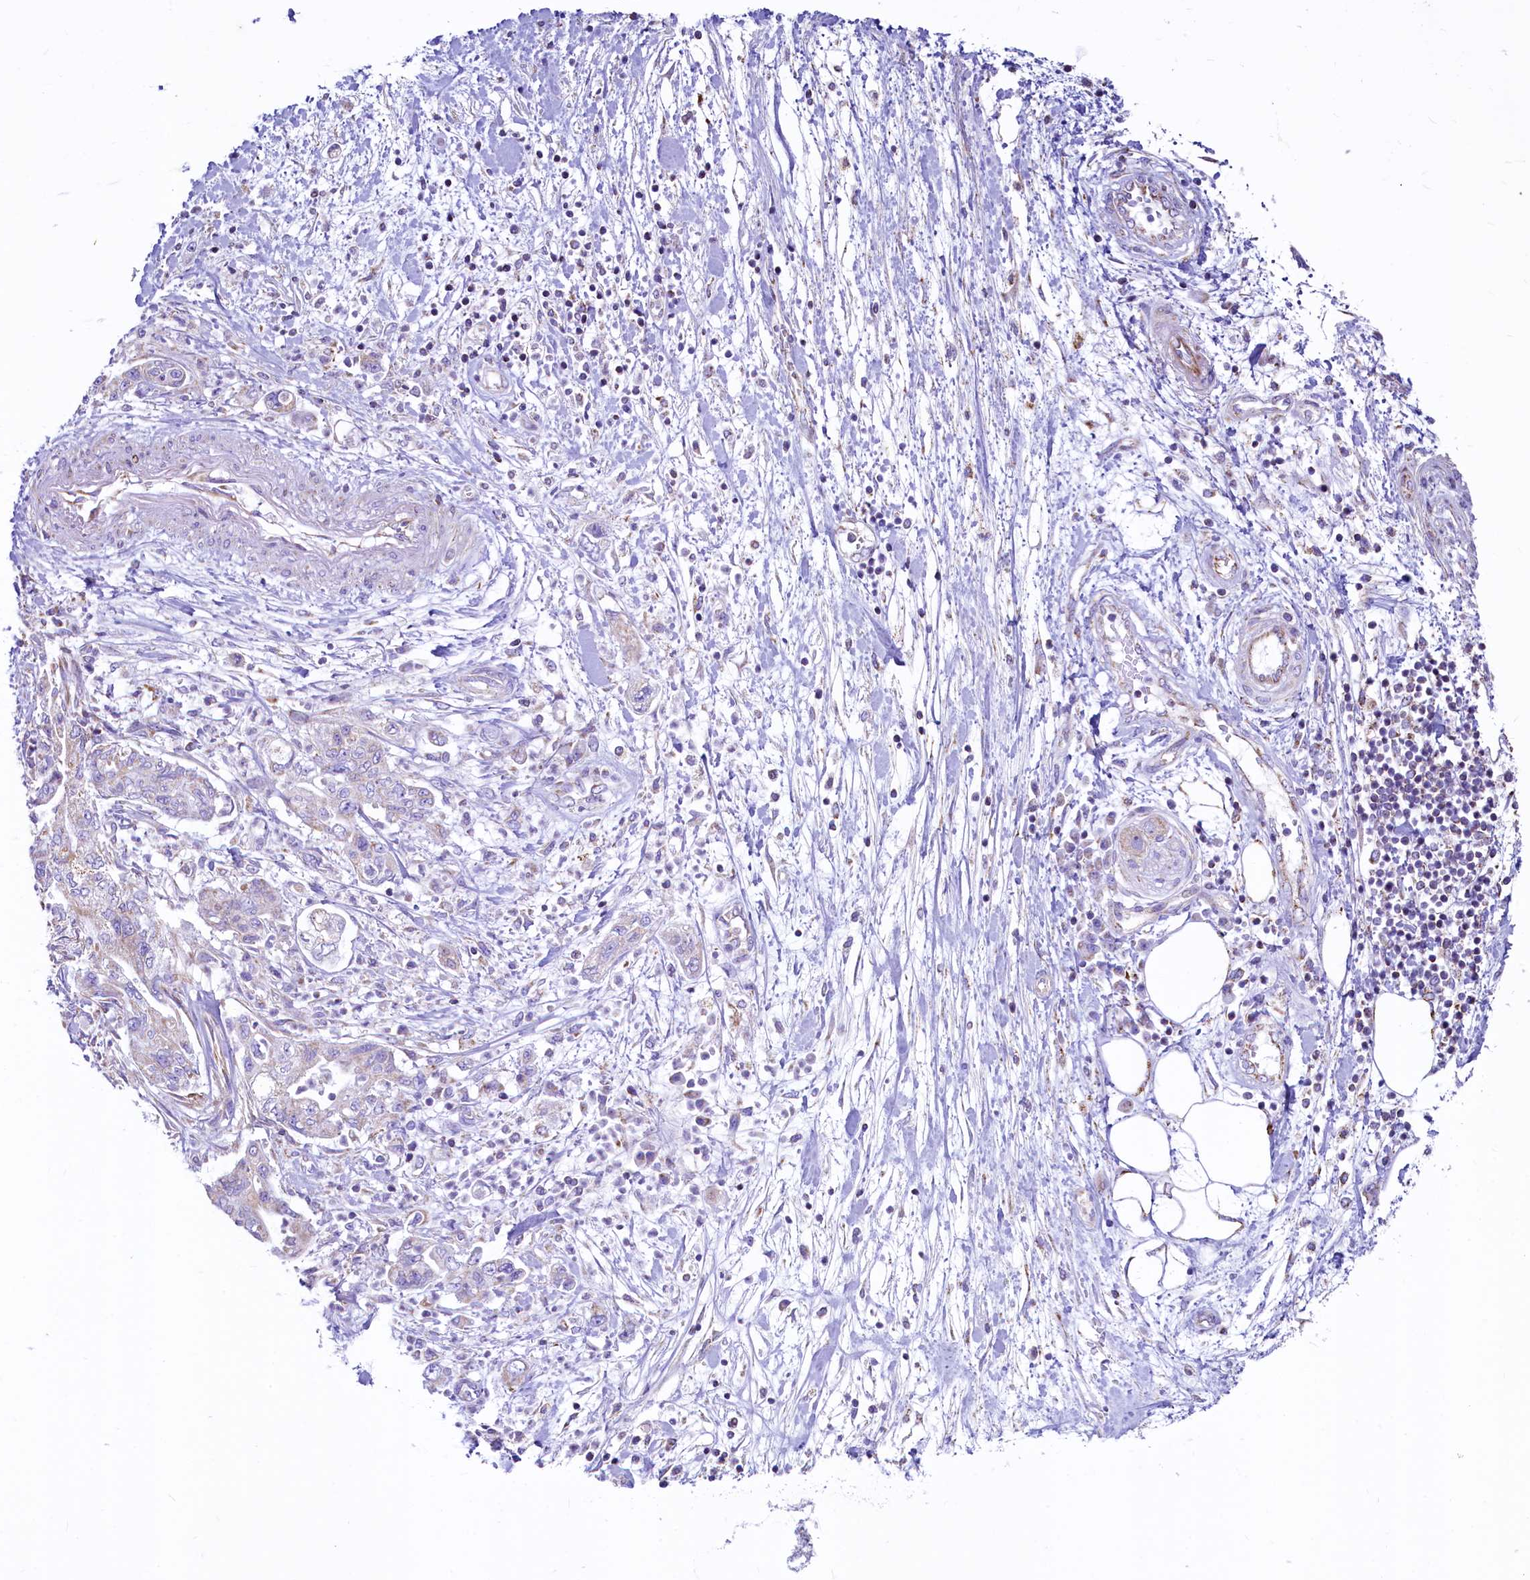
{"staining": {"intensity": "moderate", "quantity": "<25%", "location": "cytoplasmic/membranous"}, "tissue": "pancreatic cancer", "cell_type": "Tumor cells", "image_type": "cancer", "snomed": [{"axis": "morphology", "description": "Adenocarcinoma, NOS"}, {"axis": "topography", "description": "Pancreas"}], "caption": "A histopathology image showing moderate cytoplasmic/membranous positivity in about <25% of tumor cells in pancreatic adenocarcinoma, as visualized by brown immunohistochemical staining.", "gene": "VWCE", "patient": {"sex": "female", "age": 73}}